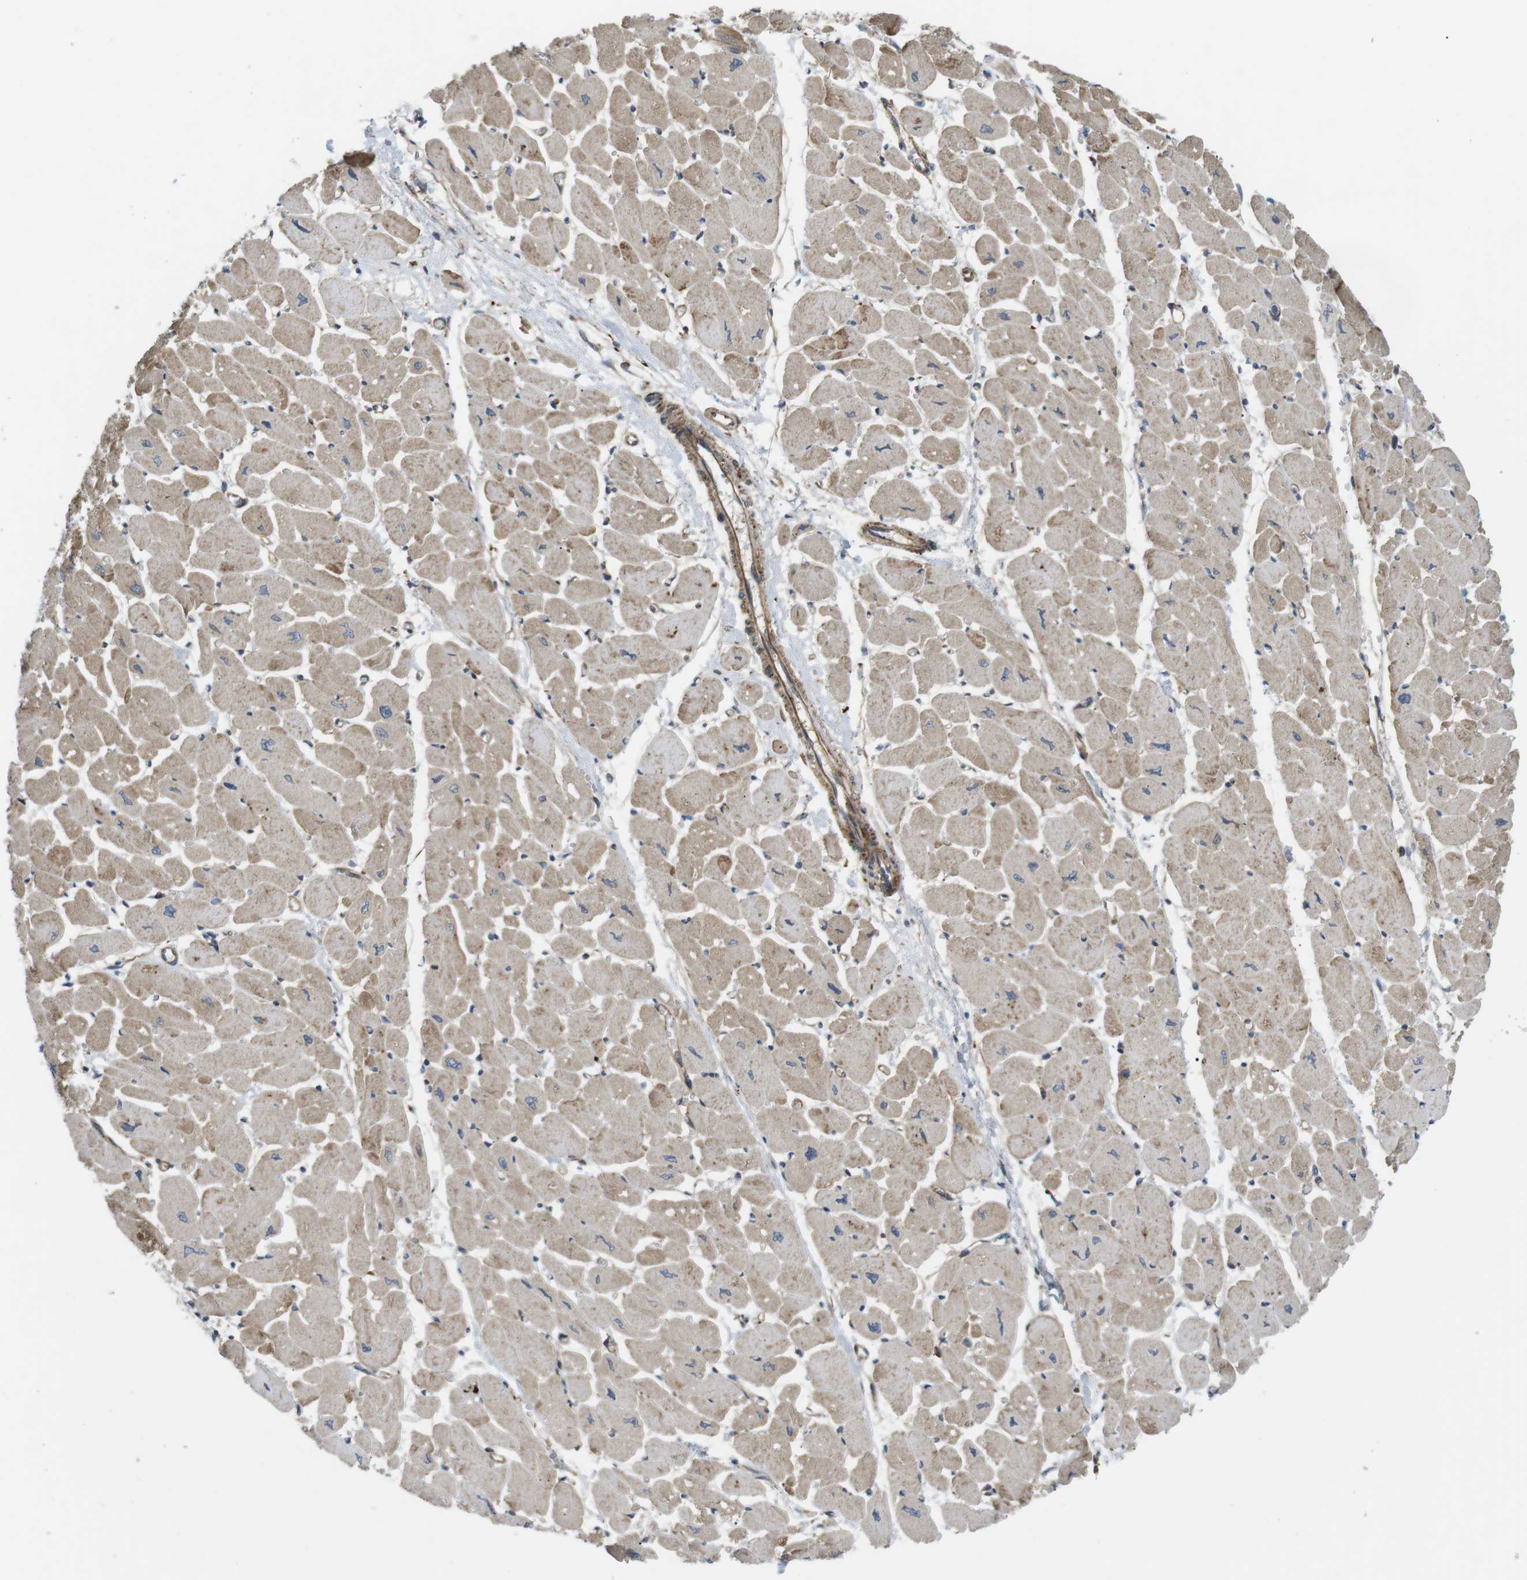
{"staining": {"intensity": "moderate", "quantity": "25%-75%", "location": "cytoplasmic/membranous"}, "tissue": "heart muscle", "cell_type": "Cardiomyocytes", "image_type": "normal", "snomed": [{"axis": "morphology", "description": "Normal tissue, NOS"}, {"axis": "topography", "description": "Heart"}], "caption": "This histopathology image shows benign heart muscle stained with IHC to label a protein in brown. The cytoplasmic/membranous of cardiomyocytes show moderate positivity for the protein. Nuclei are counter-stained blue.", "gene": "KANK2", "patient": {"sex": "female", "age": 54}}